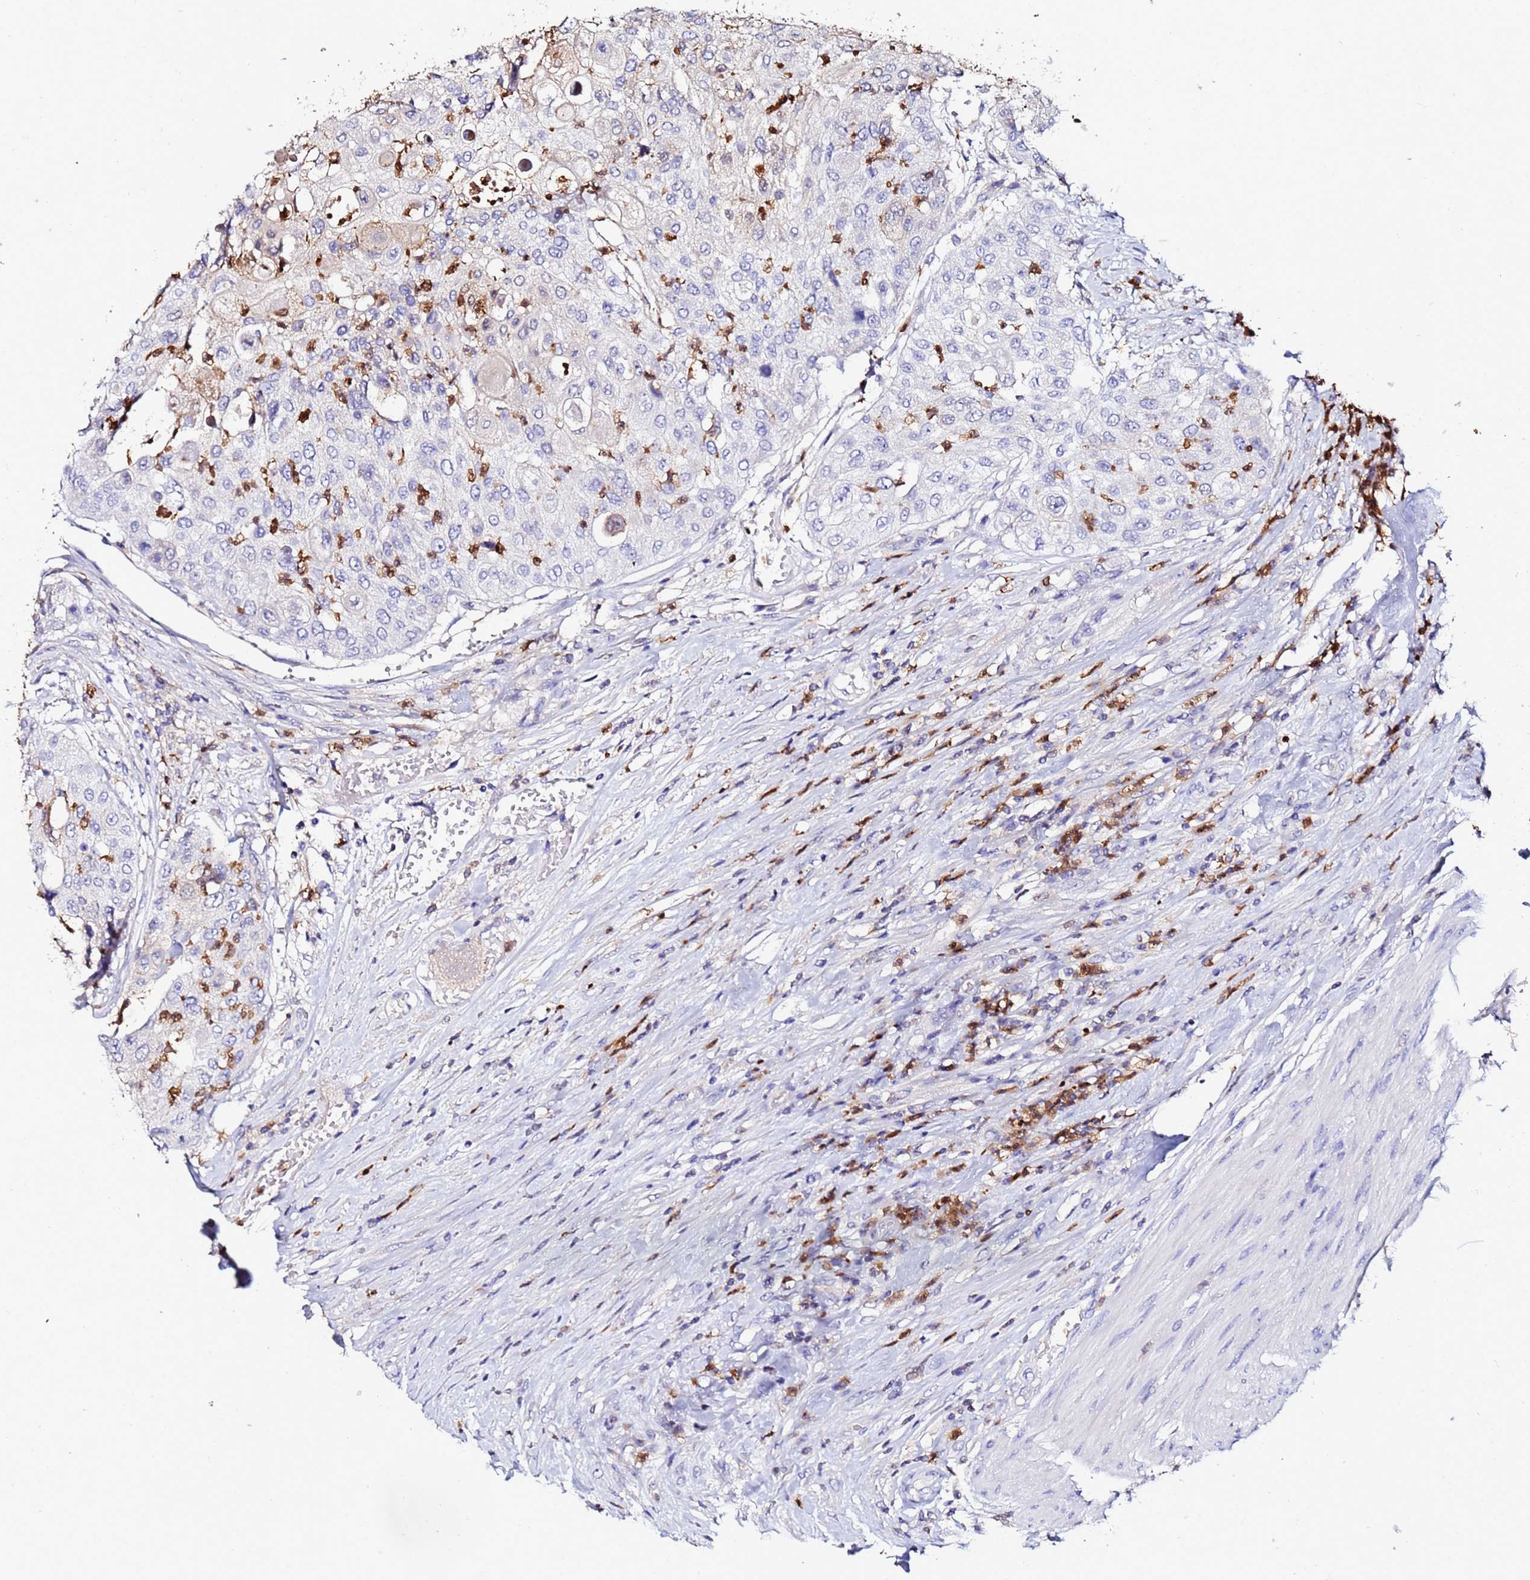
{"staining": {"intensity": "negative", "quantity": "none", "location": "none"}, "tissue": "urothelial cancer", "cell_type": "Tumor cells", "image_type": "cancer", "snomed": [{"axis": "morphology", "description": "Urothelial carcinoma, High grade"}, {"axis": "topography", "description": "Urinary bladder"}], "caption": "A high-resolution image shows immunohistochemistry (IHC) staining of high-grade urothelial carcinoma, which demonstrates no significant expression in tumor cells.", "gene": "TUBAL3", "patient": {"sex": "female", "age": 79}}